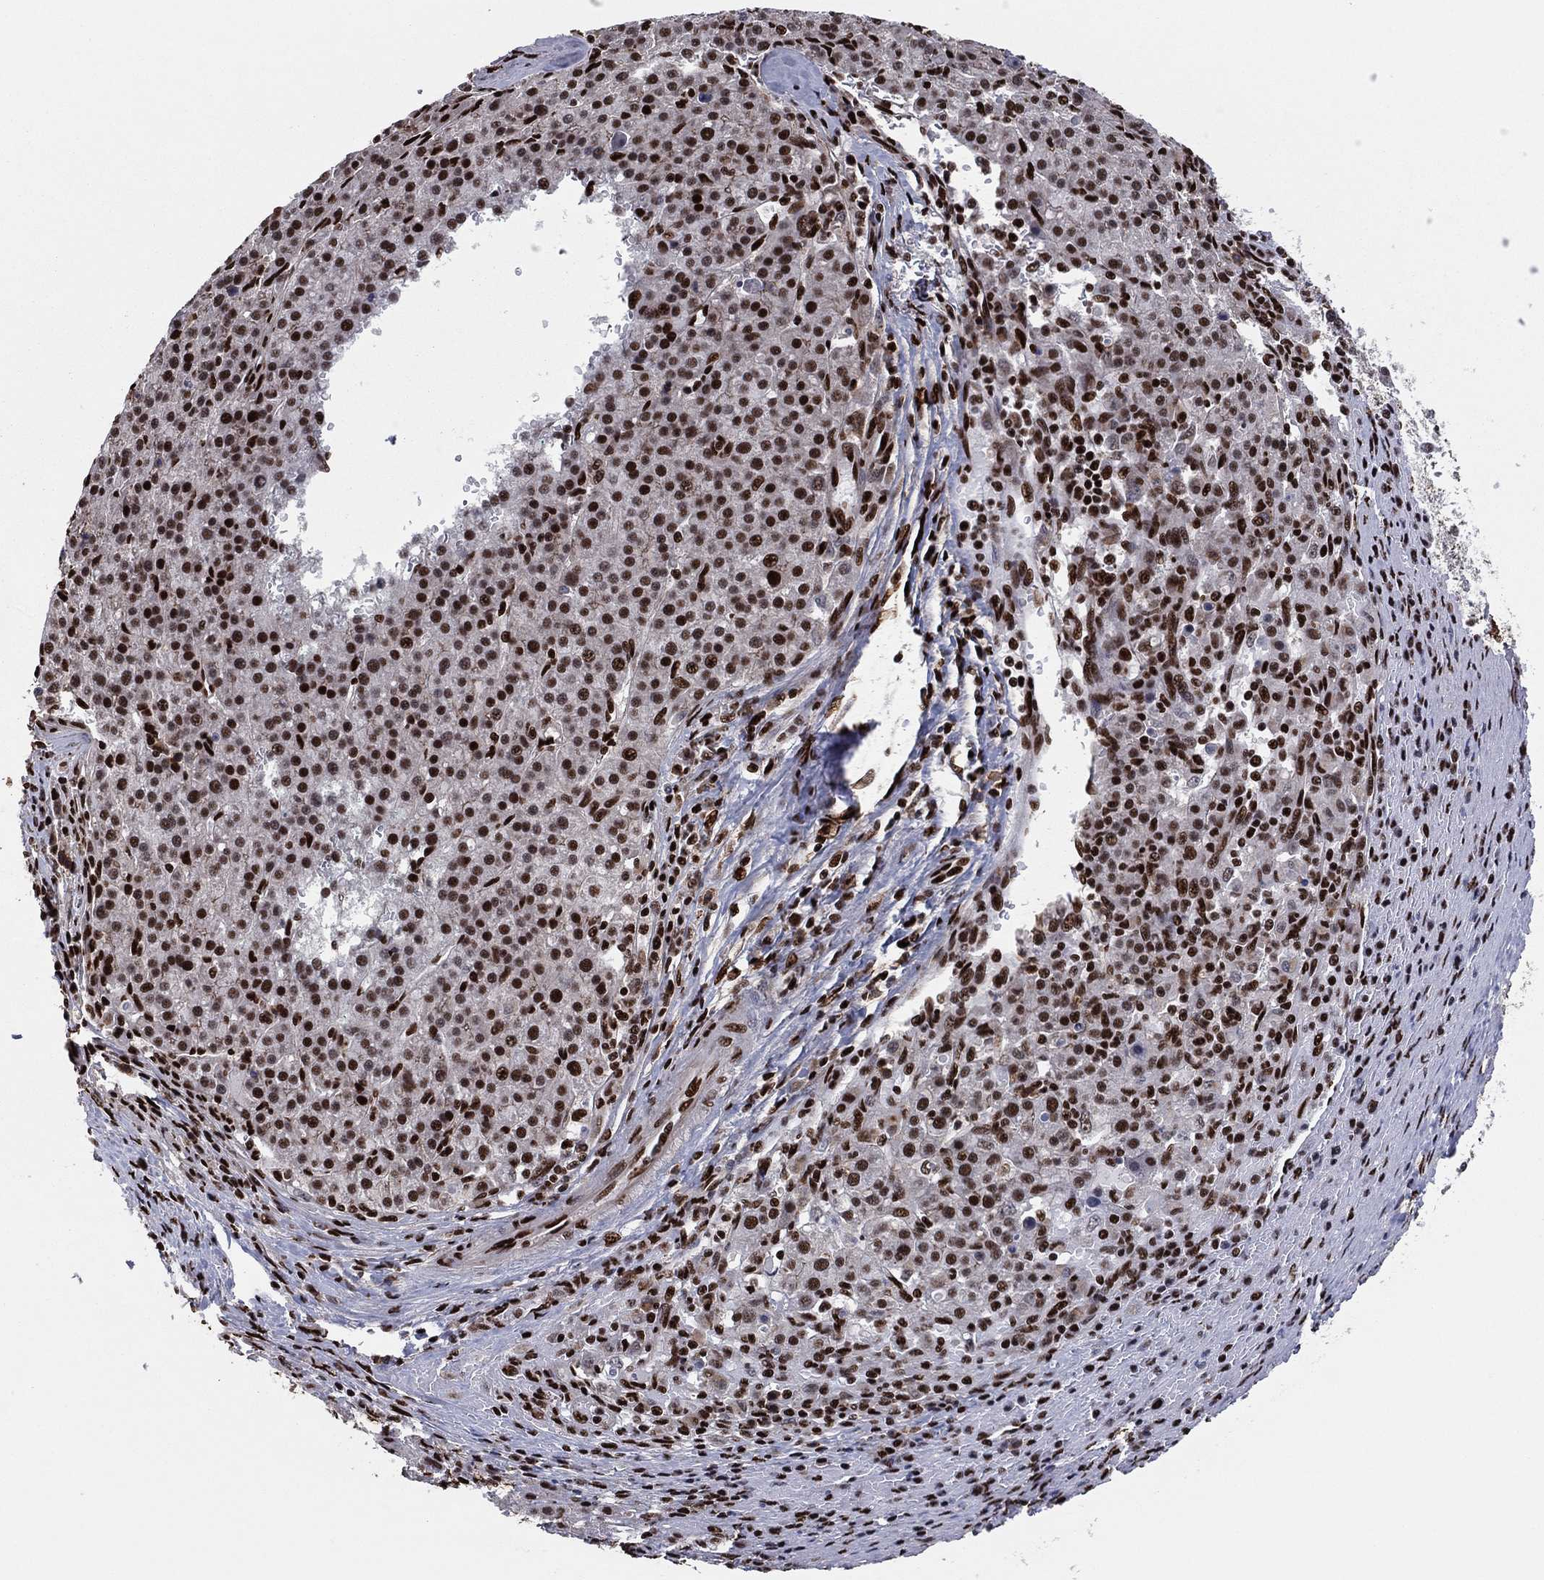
{"staining": {"intensity": "strong", "quantity": ">75%", "location": "nuclear"}, "tissue": "liver cancer", "cell_type": "Tumor cells", "image_type": "cancer", "snomed": [{"axis": "morphology", "description": "Carcinoma, Hepatocellular, NOS"}, {"axis": "topography", "description": "Liver"}], "caption": "This histopathology image shows immunohistochemistry (IHC) staining of human liver cancer, with high strong nuclear positivity in approximately >75% of tumor cells.", "gene": "TP53BP1", "patient": {"sex": "female", "age": 58}}